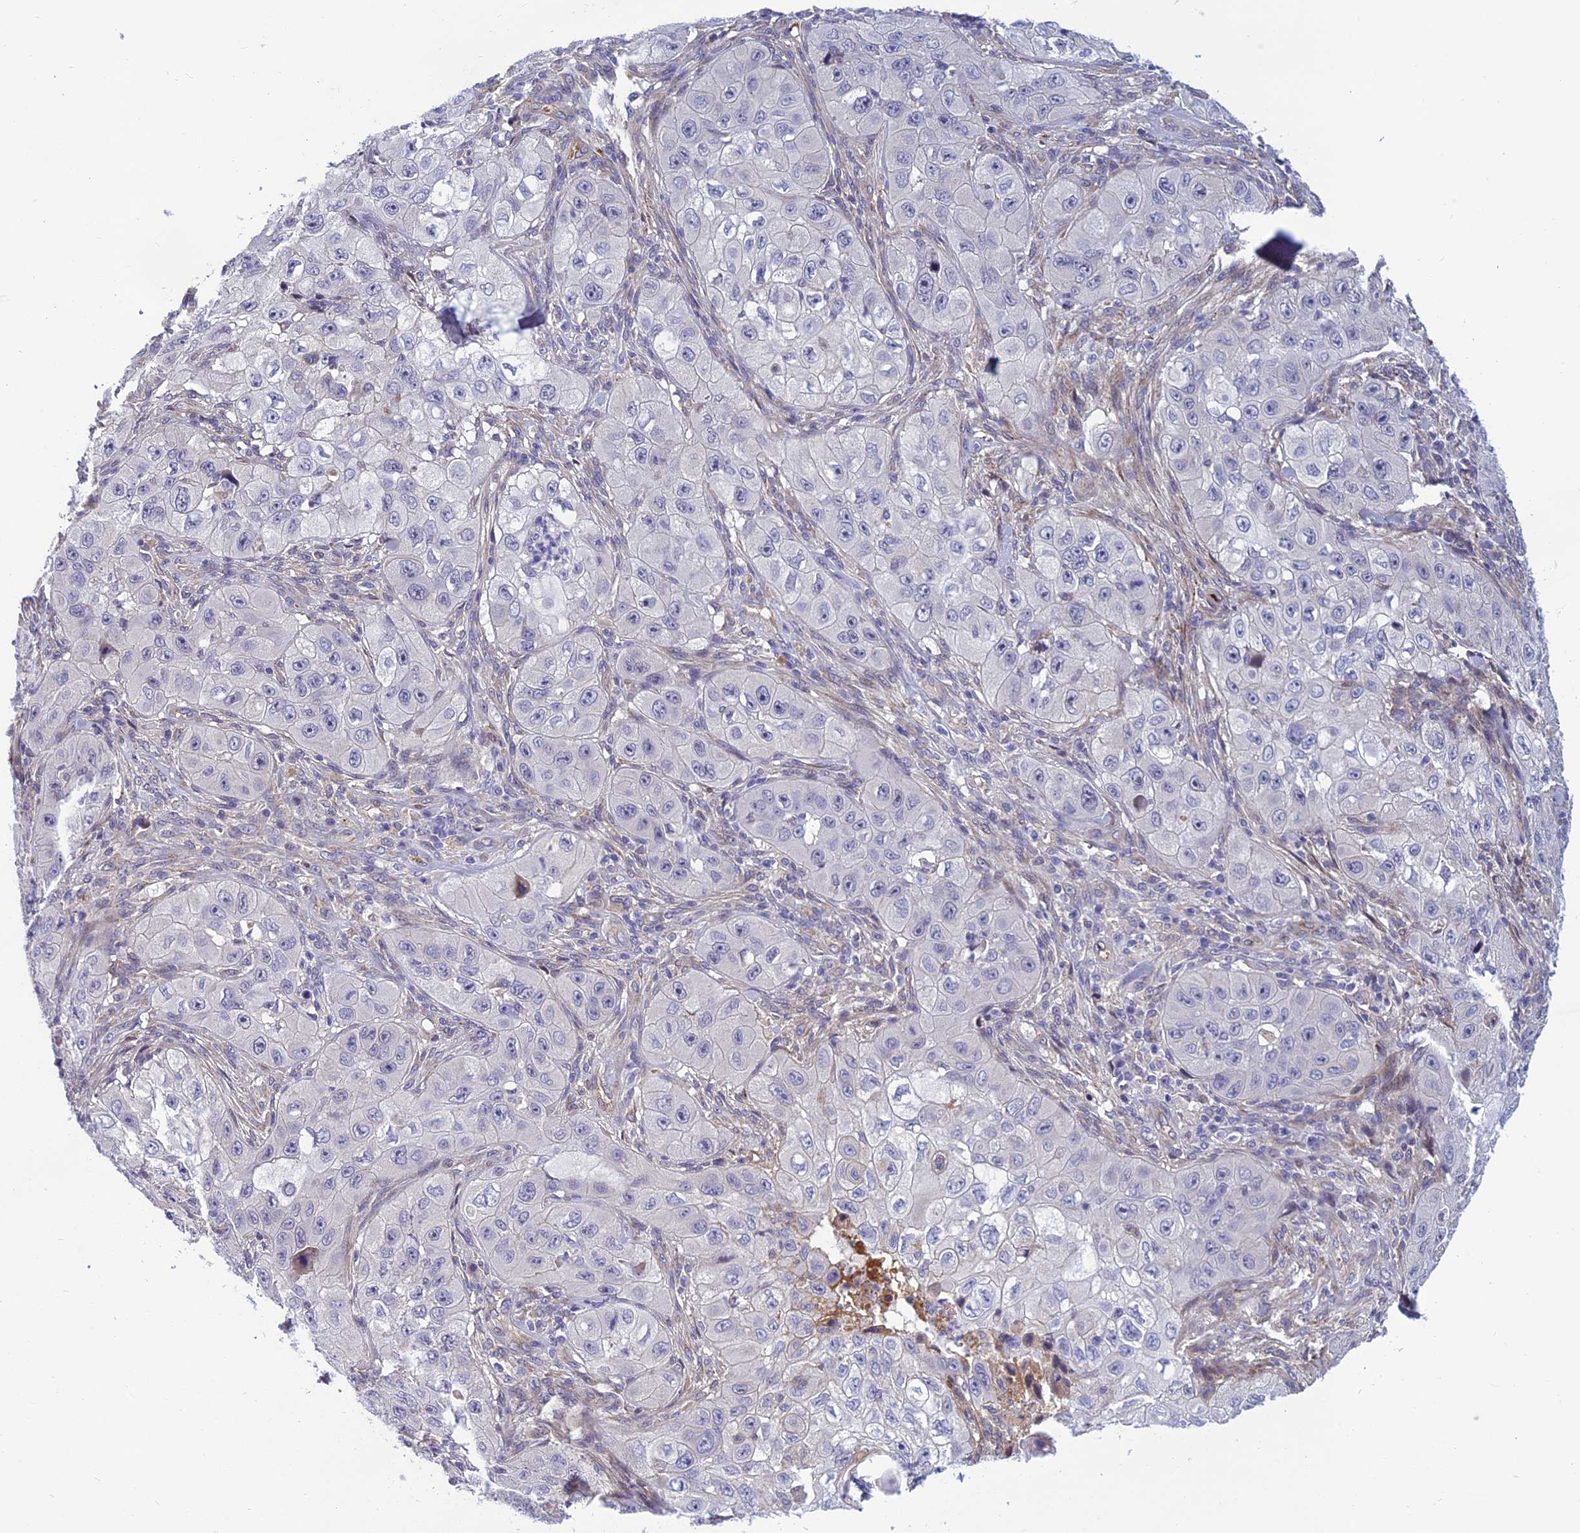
{"staining": {"intensity": "negative", "quantity": "none", "location": "none"}, "tissue": "skin cancer", "cell_type": "Tumor cells", "image_type": "cancer", "snomed": [{"axis": "morphology", "description": "Squamous cell carcinoma, NOS"}, {"axis": "topography", "description": "Skin"}, {"axis": "topography", "description": "Subcutis"}], "caption": "DAB immunohistochemical staining of skin squamous cell carcinoma reveals no significant staining in tumor cells. (DAB immunohistochemistry visualized using brightfield microscopy, high magnification).", "gene": "CLEC11A", "patient": {"sex": "male", "age": 73}}